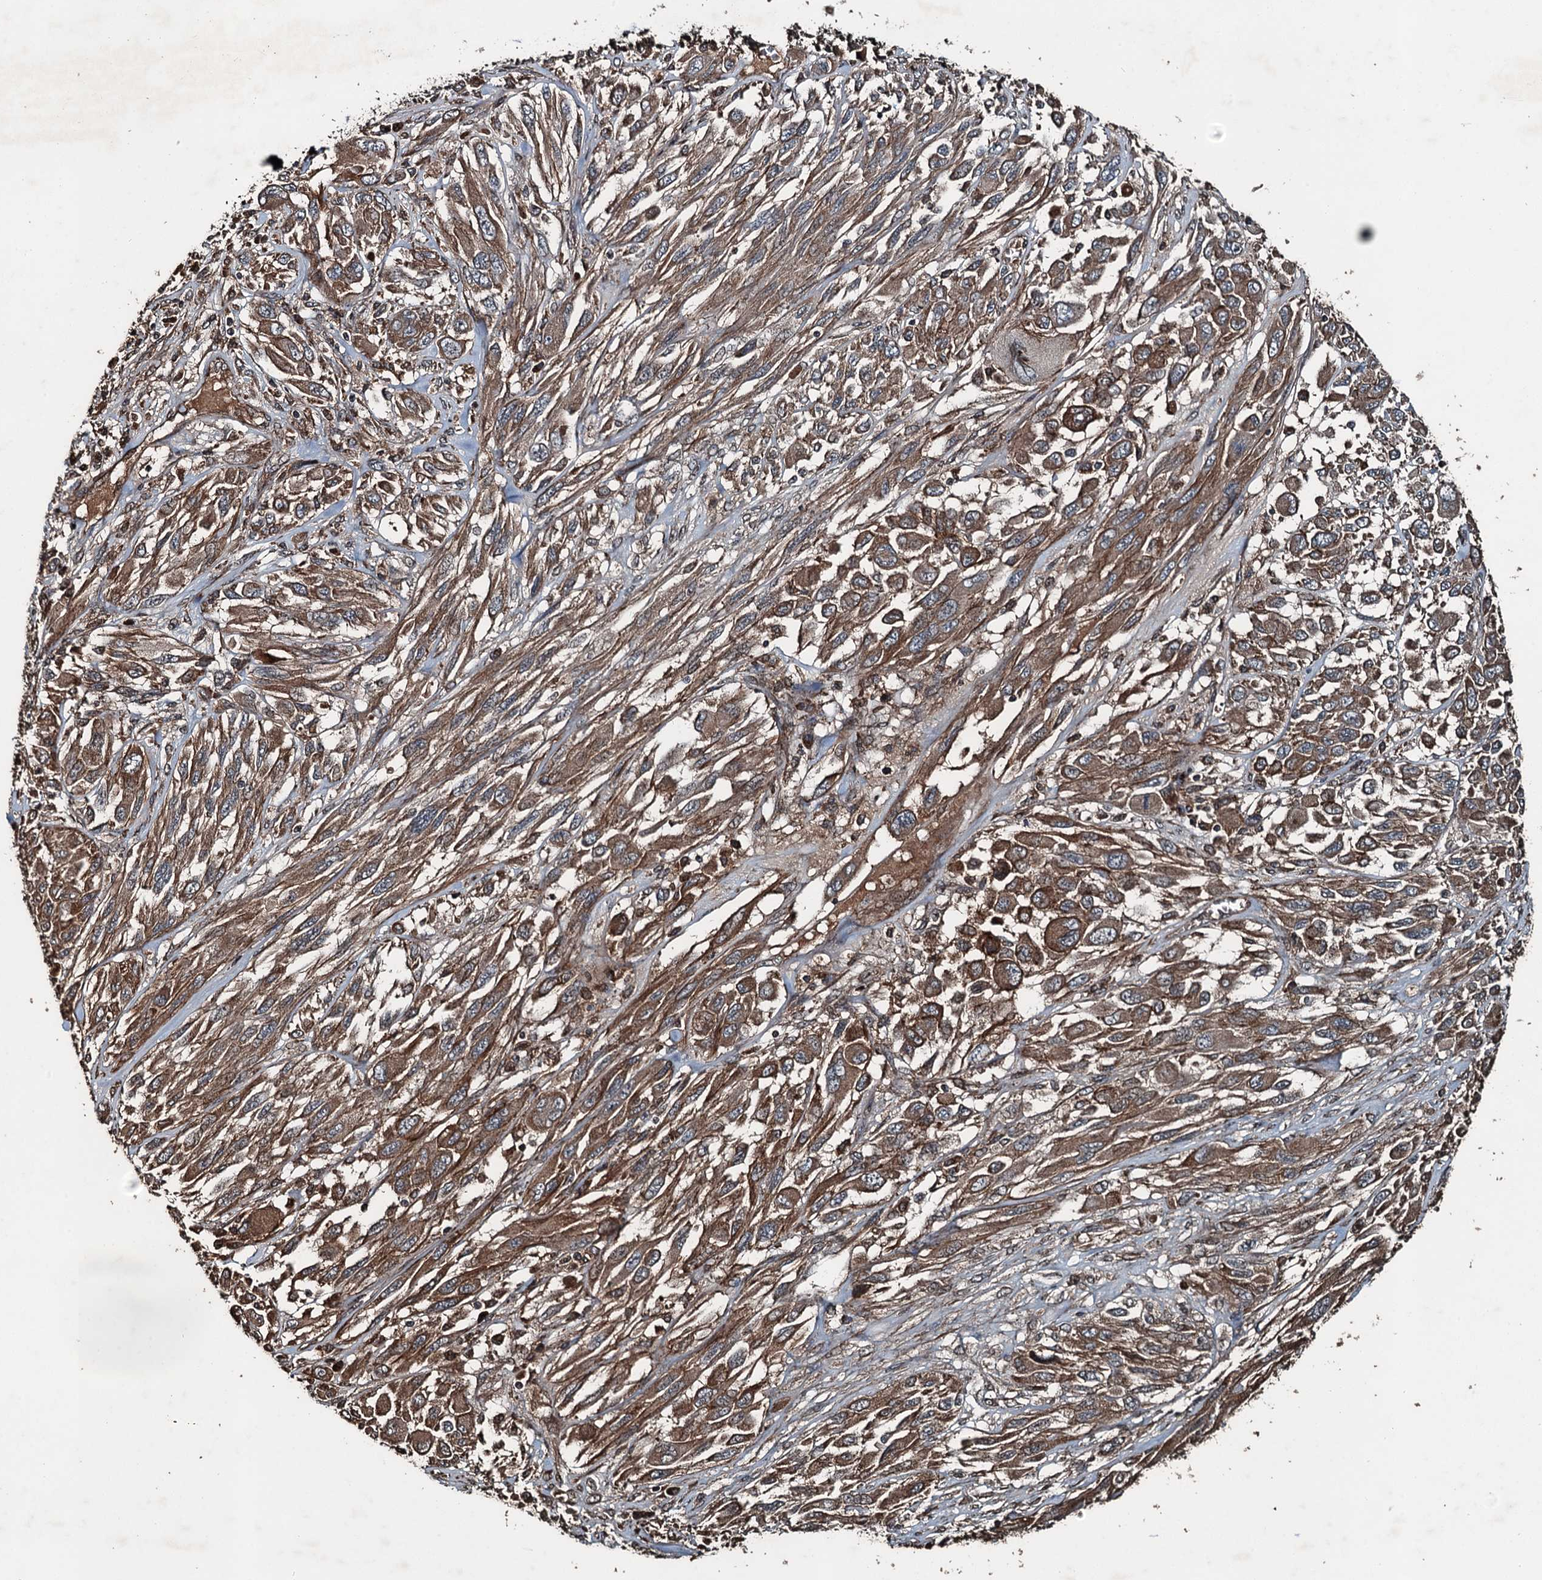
{"staining": {"intensity": "moderate", "quantity": ">75%", "location": "cytoplasmic/membranous"}, "tissue": "melanoma", "cell_type": "Tumor cells", "image_type": "cancer", "snomed": [{"axis": "morphology", "description": "Malignant melanoma, NOS"}, {"axis": "topography", "description": "Skin"}], "caption": "A brown stain labels moderate cytoplasmic/membranous expression of a protein in human malignant melanoma tumor cells.", "gene": "TCTN1", "patient": {"sex": "female", "age": 91}}